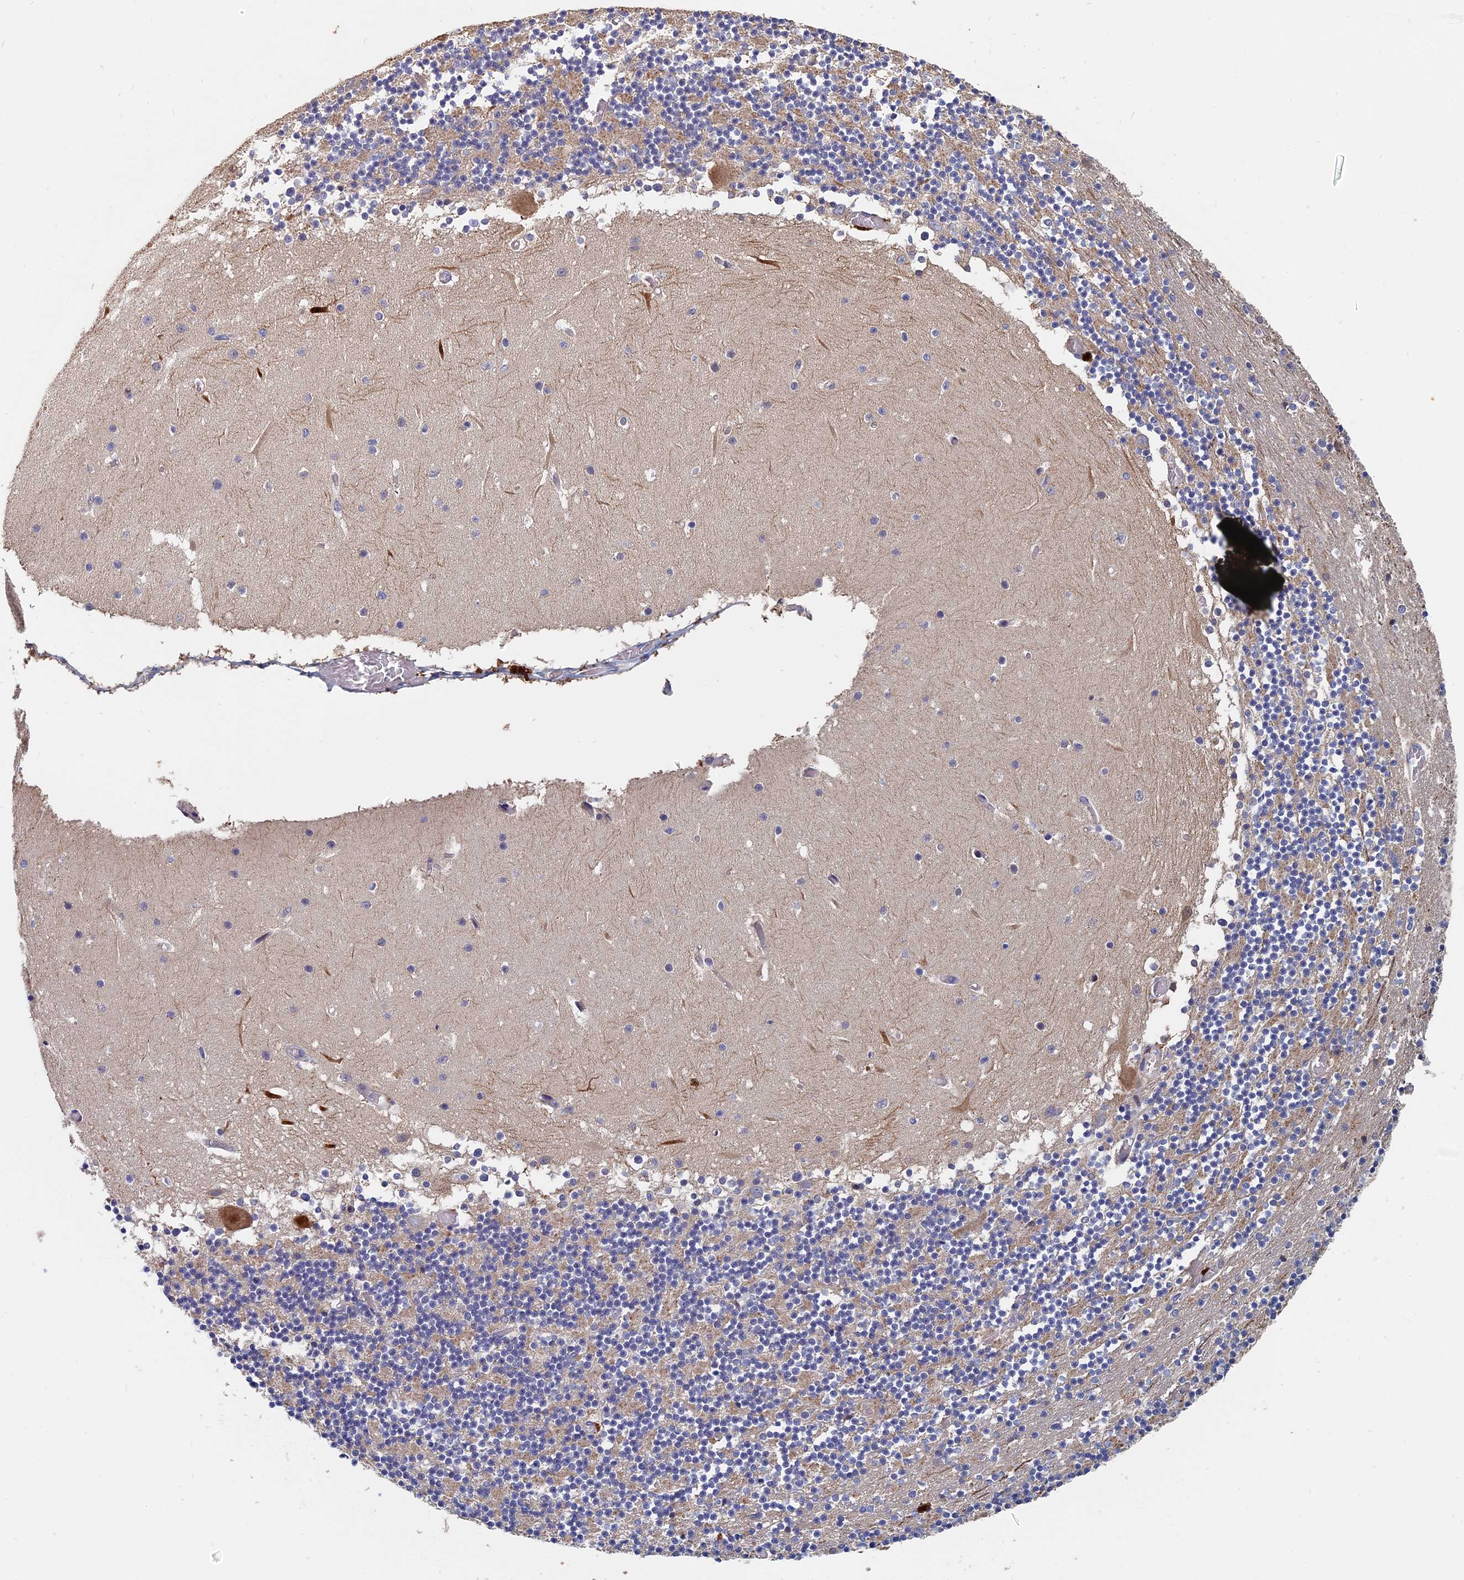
{"staining": {"intensity": "moderate", "quantity": "<25%", "location": "cytoplasmic/membranous"}, "tissue": "cerebellum", "cell_type": "Cells in granular layer", "image_type": "normal", "snomed": [{"axis": "morphology", "description": "Normal tissue, NOS"}, {"axis": "topography", "description": "Cerebellum"}], "caption": "Cells in granular layer show low levels of moderate cytoplasmic/membranous expression in about <25% of cells in normal cerebellum. Immunohistochemistry stains the protein in brown and the nuclei are stained blue.", "gene": "SLC33A1", "patient": {"sex": "female", "age": 28}}